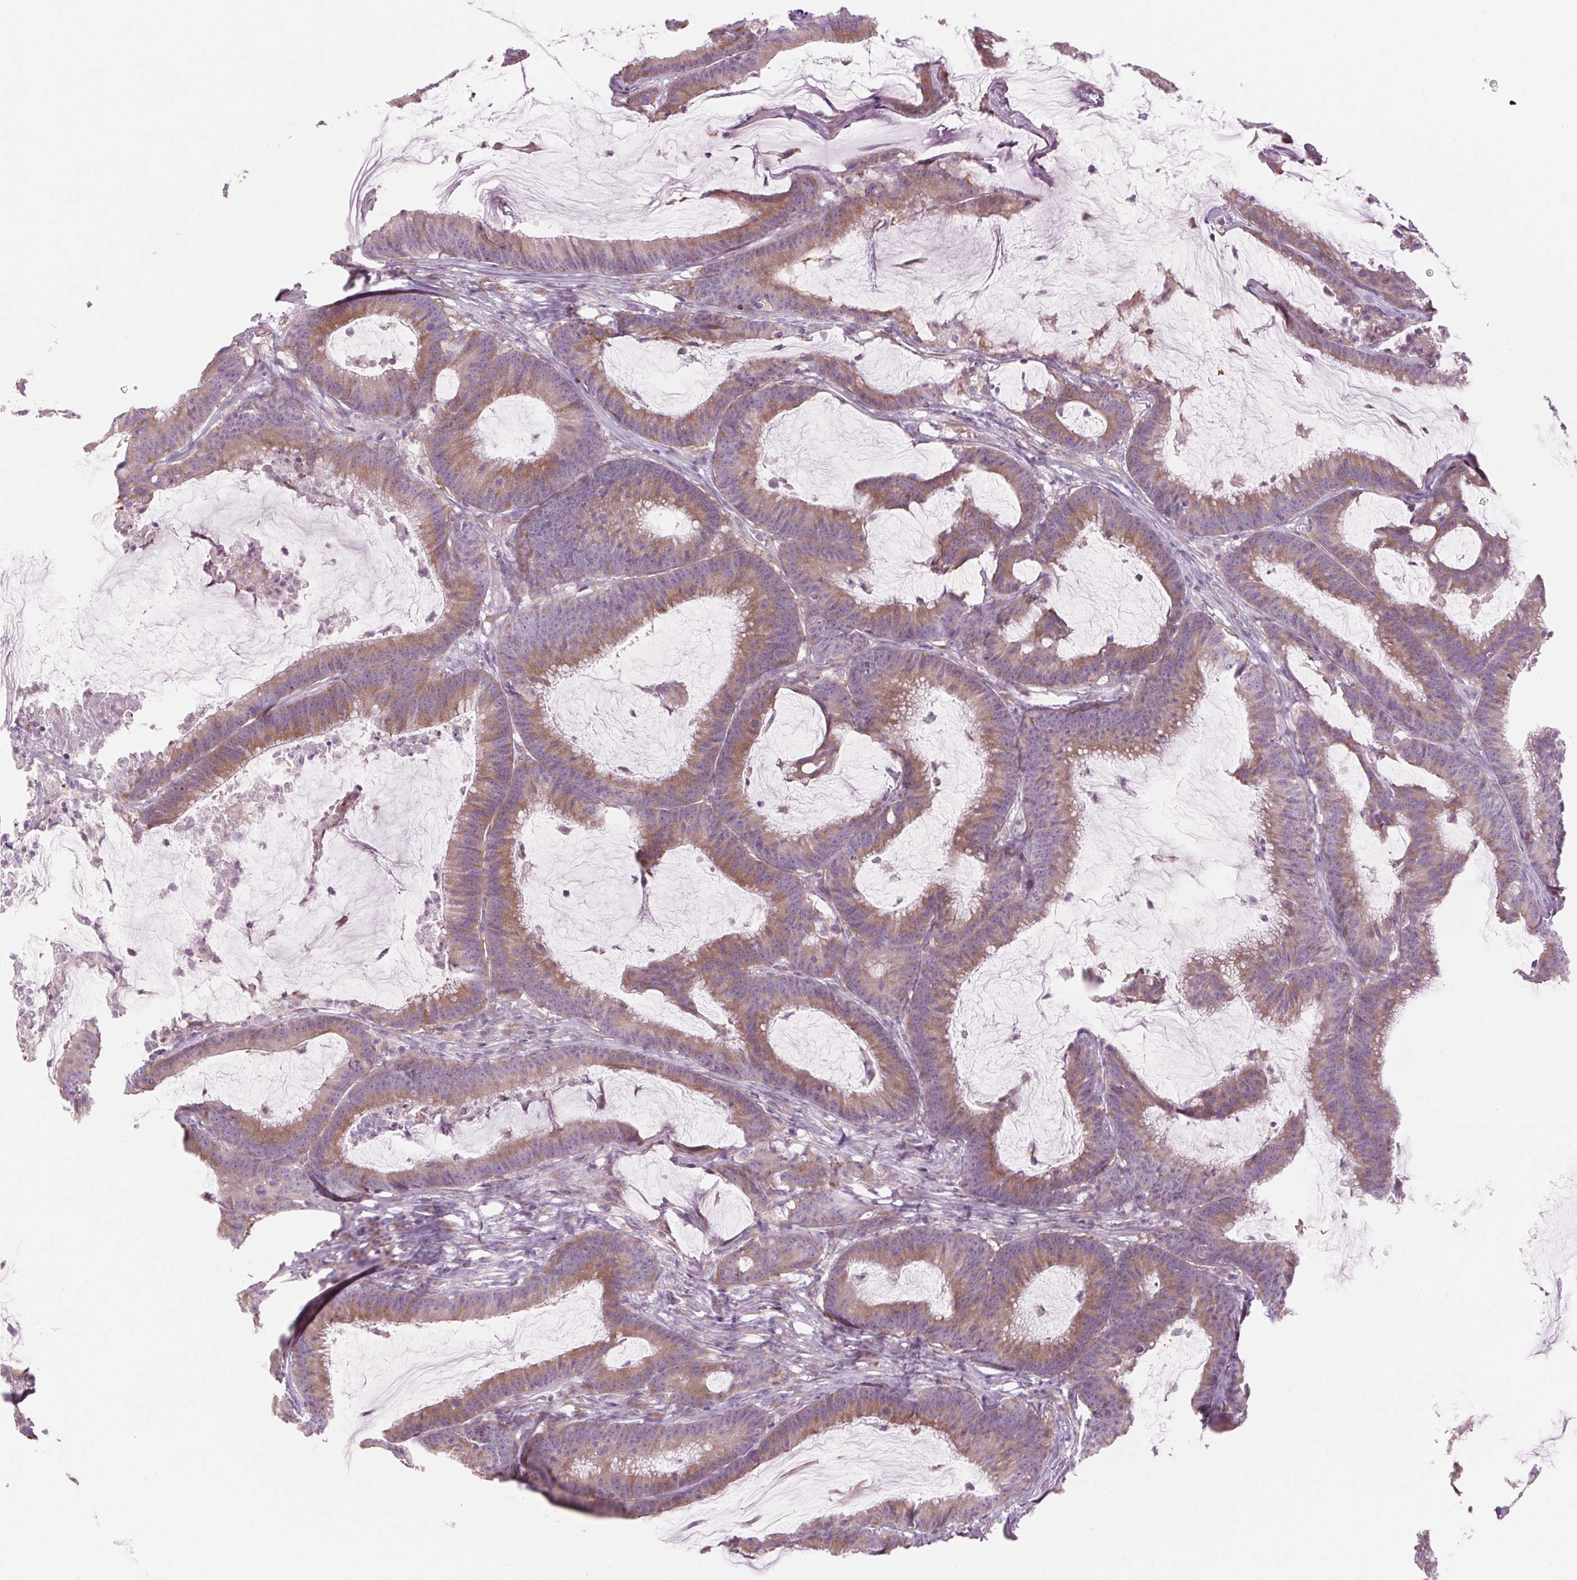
{"staining": {"intensity": "weak", "quantity": ">75%", "location": "cytoplasmic/membranous"}, "tissue": "colorectal cancer", "cell_type": "Tumor cells", "image_type": "cancer", "snomed": [{"axis": "morphology", "description": "Adenocarcinoma, NOS"}, {"axis": "topography", "description": "Colon"}], "caption": "This is a photomicrograph of immunohistochemistry staining of colorectal cancer (adenocarcinoma), which shows weak positivity in the cytoplasmic/membranous of tumor cells.", "gene": "GNMT", "patient": {"sex": "female", "age": 78}}